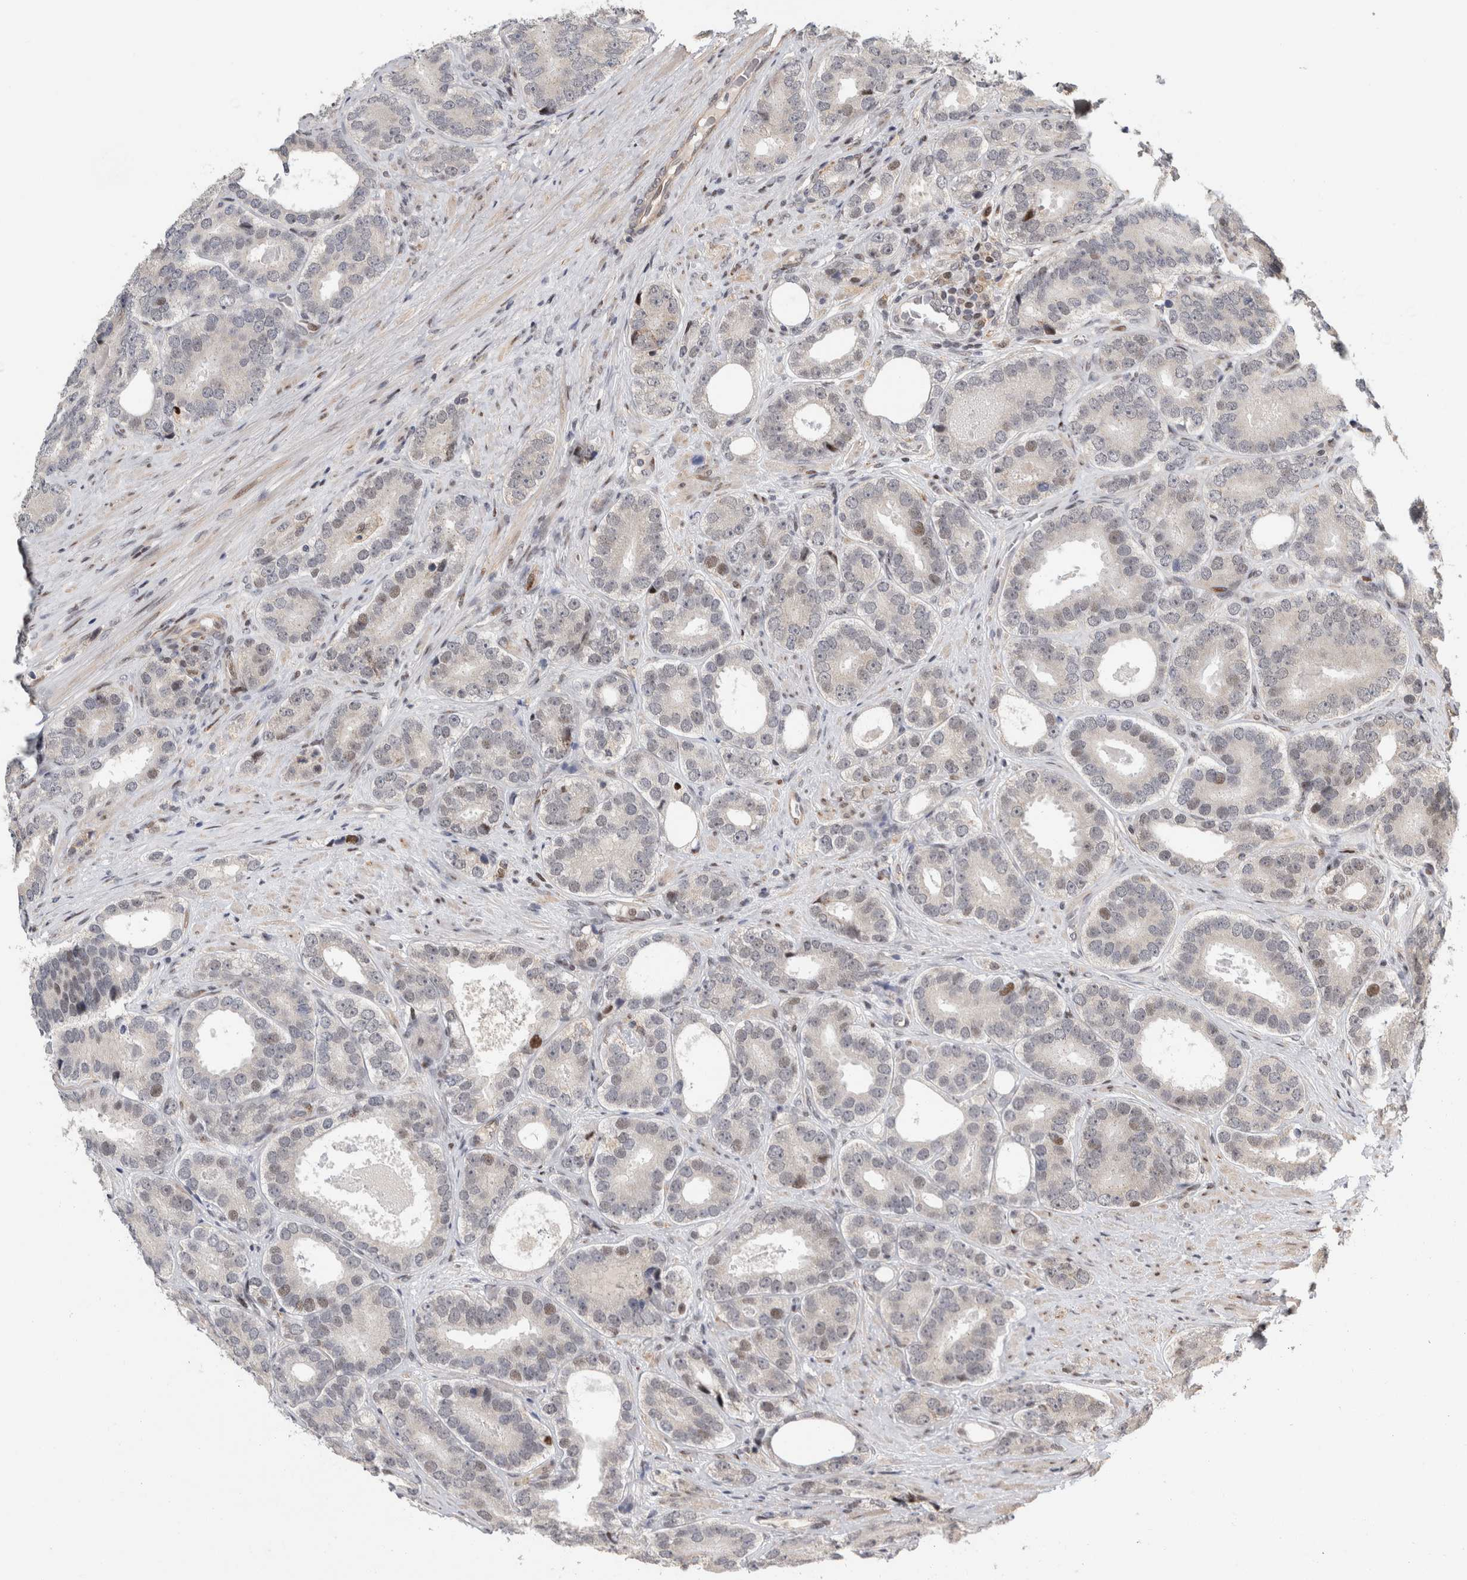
{"staining": {"intensity": "moderate", "quantity": "<25%", "location": "nuclear"}, "tissue": "prostate cancer", "cell_type": "Tumor cells", "image_type": "cancer", "snomed": [{"axis": "morphology", "description": "Adenocarcinoma, High grade"}, {"axis": "topography", "description": "Prostate"}], "caption": "Immunohistochemical staining of prostate cancer (adenocarcinoma (high-grade)) demonstrates moderate nuclear protein positivity in approximately <25% of tumor cells. (Stains: DAB in brown, nuclei in blue, Microscopy: brightfield microscopy at high magnification).", "gene": "C8orf58", "patient": {"sex": "male", "age": 56}}